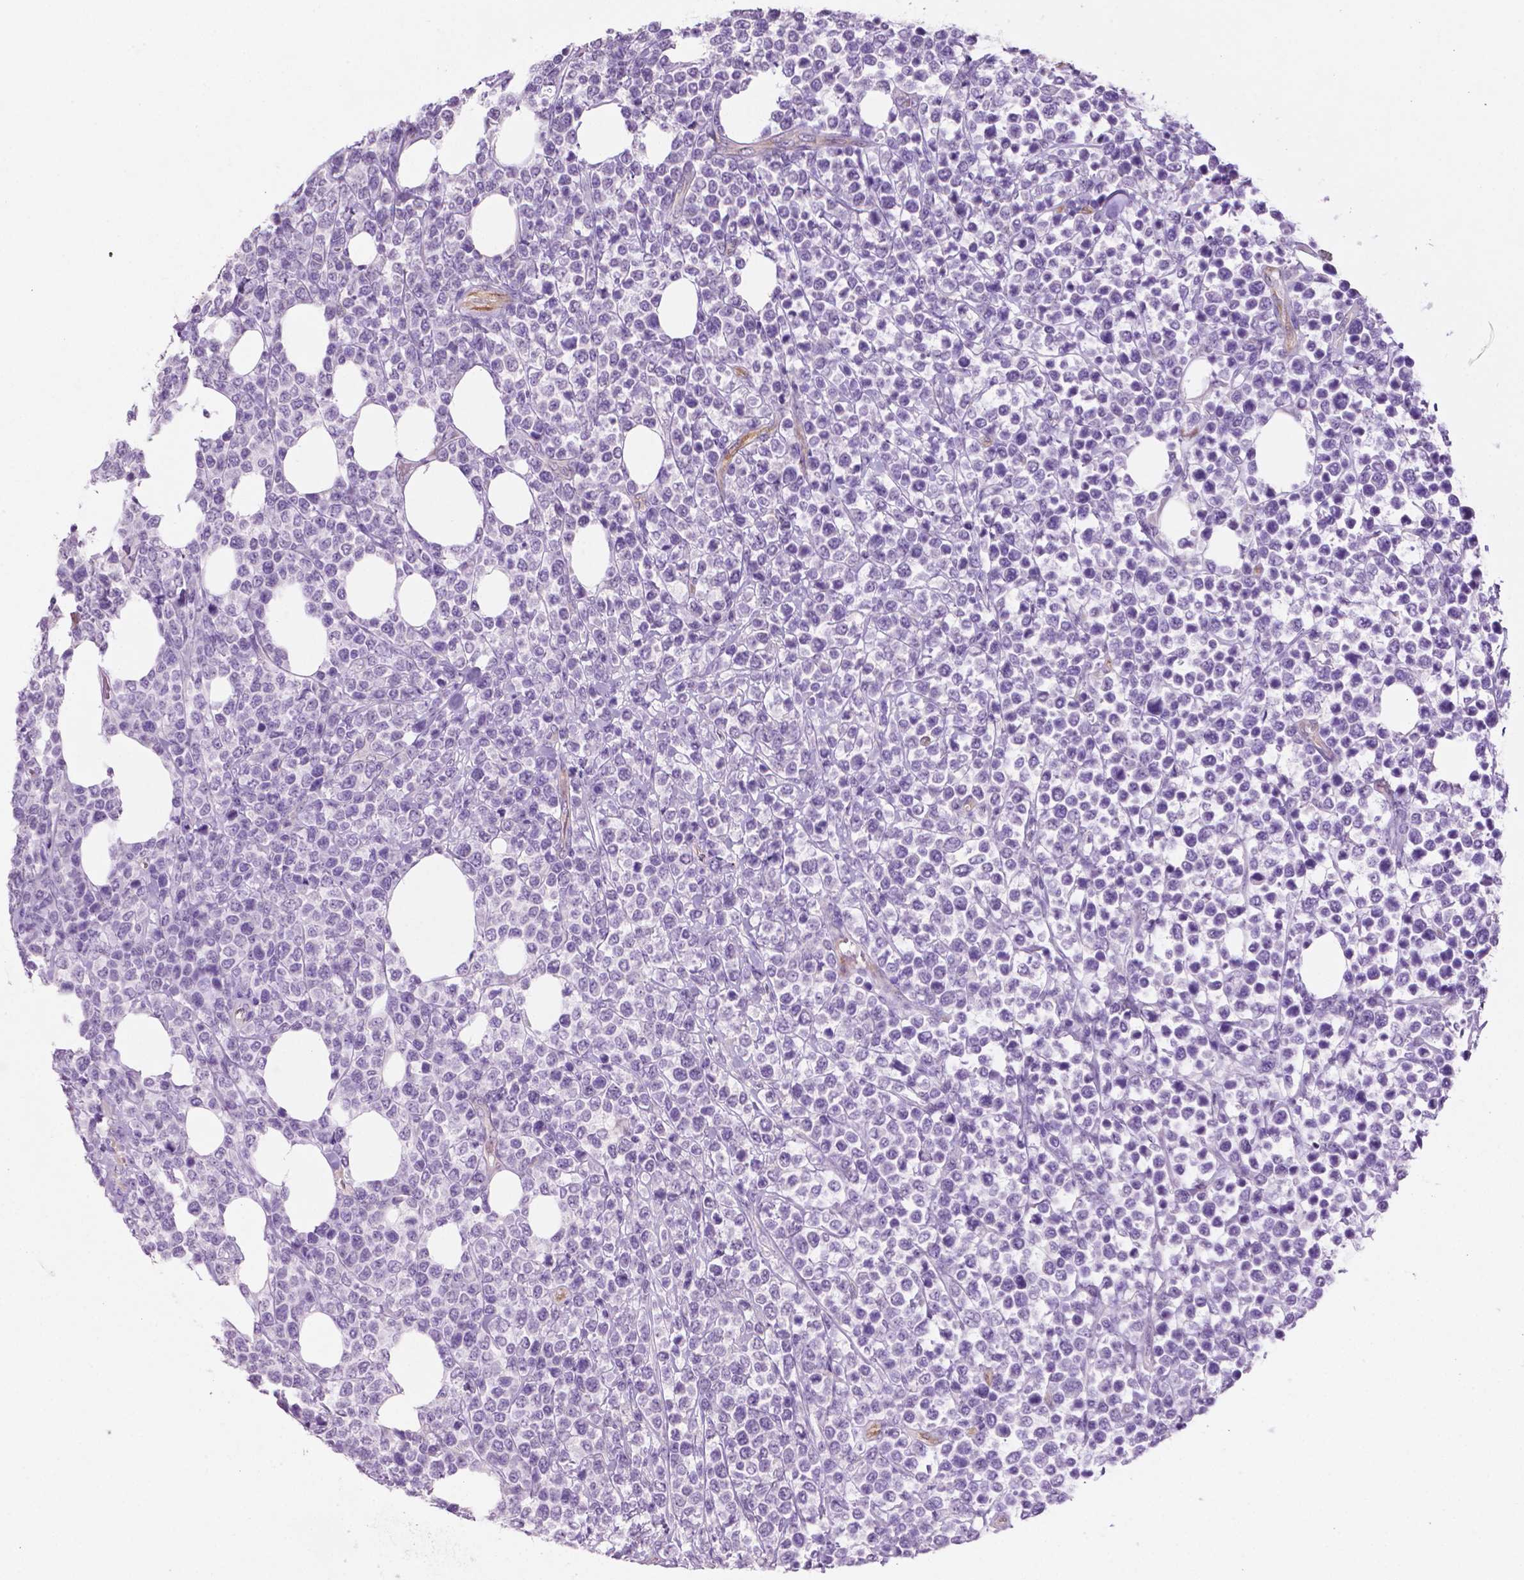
{"staining": {"intensity": "negative", "quantity": "none", "location": "none"}, "tissue": "lymphoma", "cell_type": "Tumor cells", "image_type": "cancer", "snomed": [{"axis": "morphology", "description": "Malignant lymphoma, non-Hodgkin's type, High grade"}, {"axis": "topography", "description": "Soft tissue"}], "caption": "Immunohistochemistry (IHC) micrograph of human malignant lymphoma, non-Hodgkin's type (high-grade) stained for a protein (brown), which displays no positivity in tumor cells.", "gene": "PHGR1", "patient": {"sex": "female", "age": 56}}